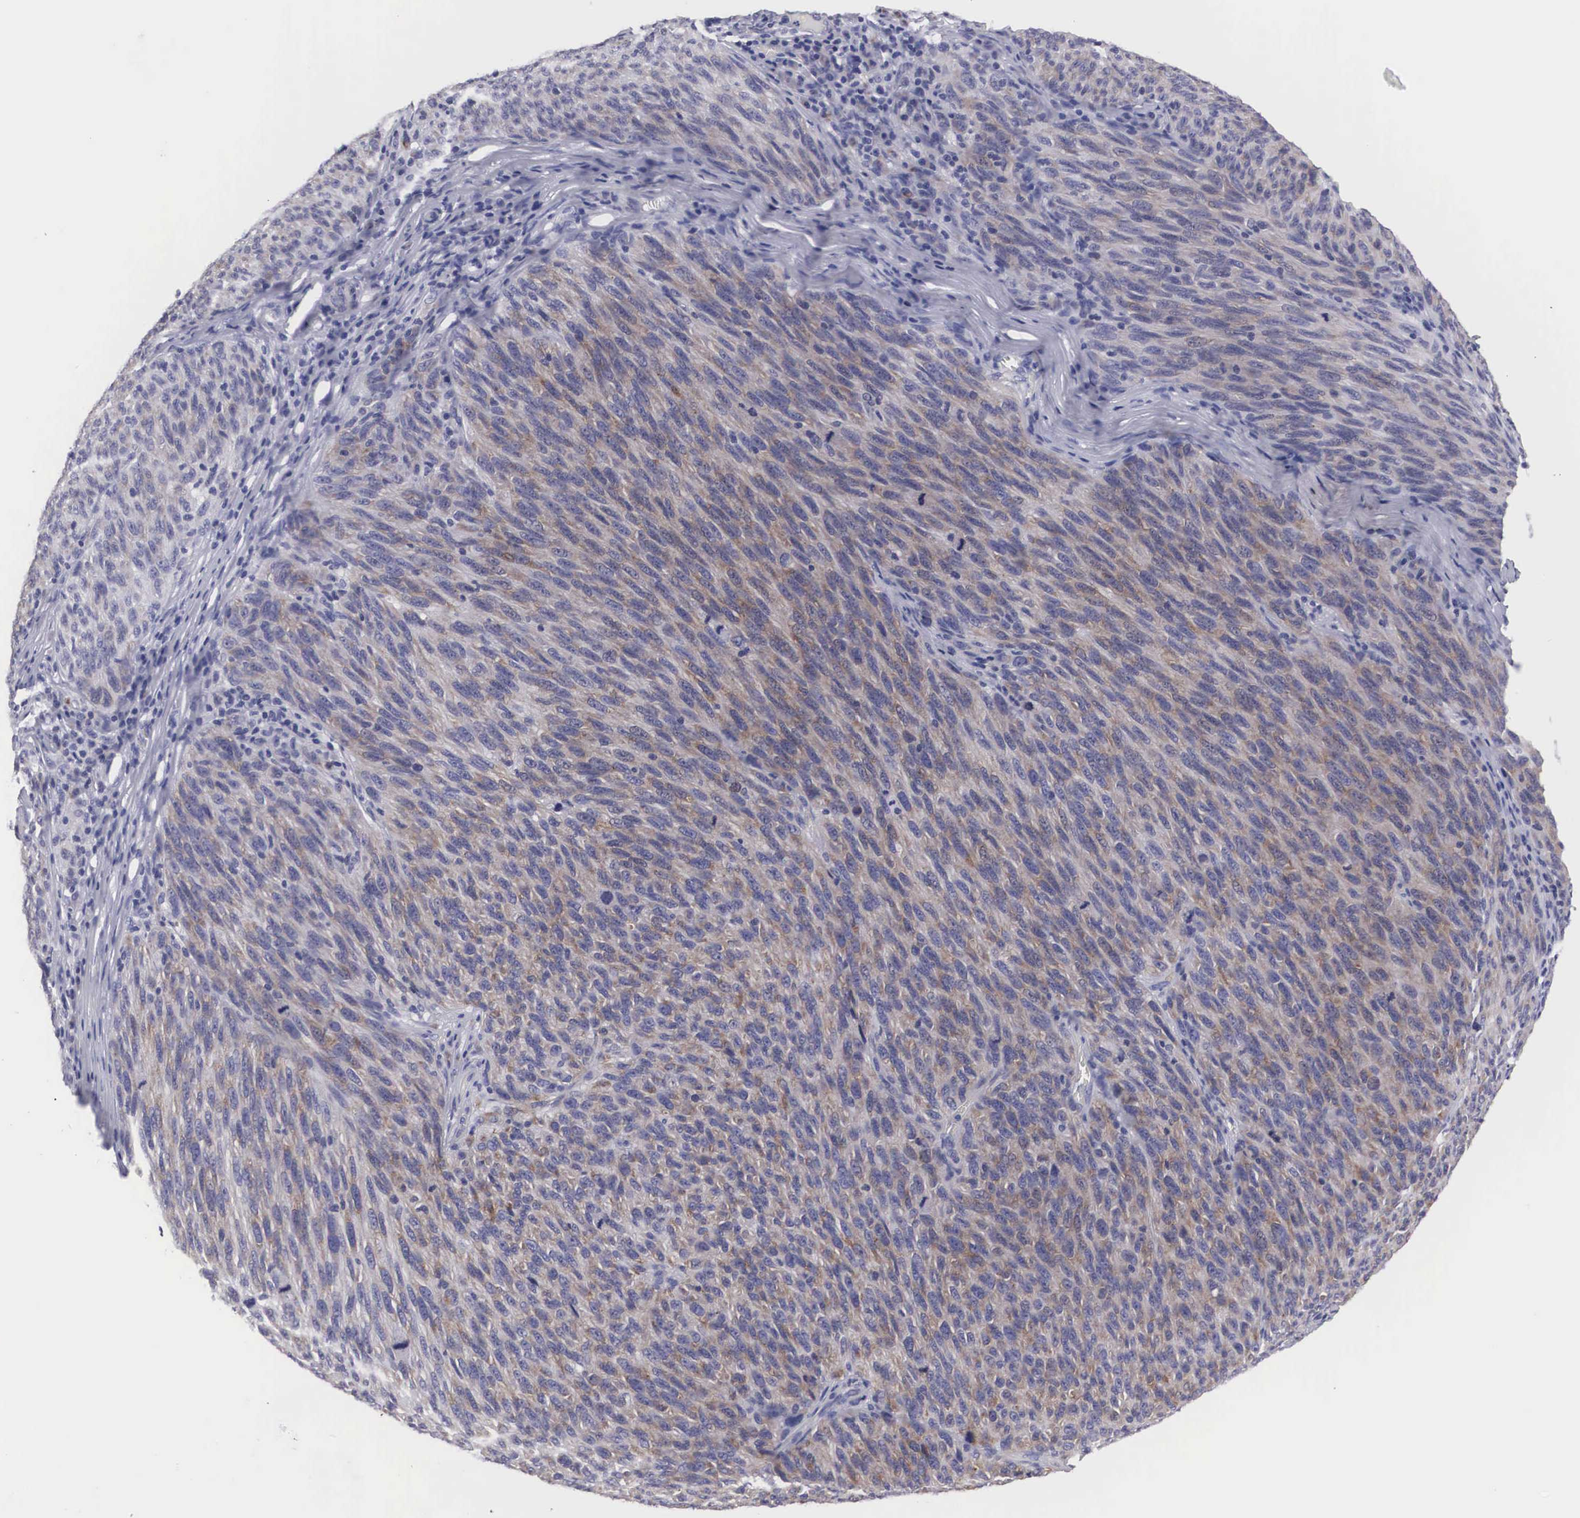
{"staining": {"intensity": "weak", "quantity": "25%-75%", "location": "cytoplasmic/membranous"}, "tissue": "melanoma", "cell_type": "Tumor cells", "image_type": "cancer", "snomed": [{"axis": "morphology", "description": "Malignant melanoma, NOS"}, {"axis": "topography", "description": "Skin"}], "caption": "This histopathology image exhibits melanoma stained with immunohistochemistry to label a protein in brown. The cytoplasmic/membranous of tumor cells show weak positivity for the protein. Nuclei are counter-stained blue.", "gene": "ARMCX3", "patient": {"sex": "male", "age": 76}}